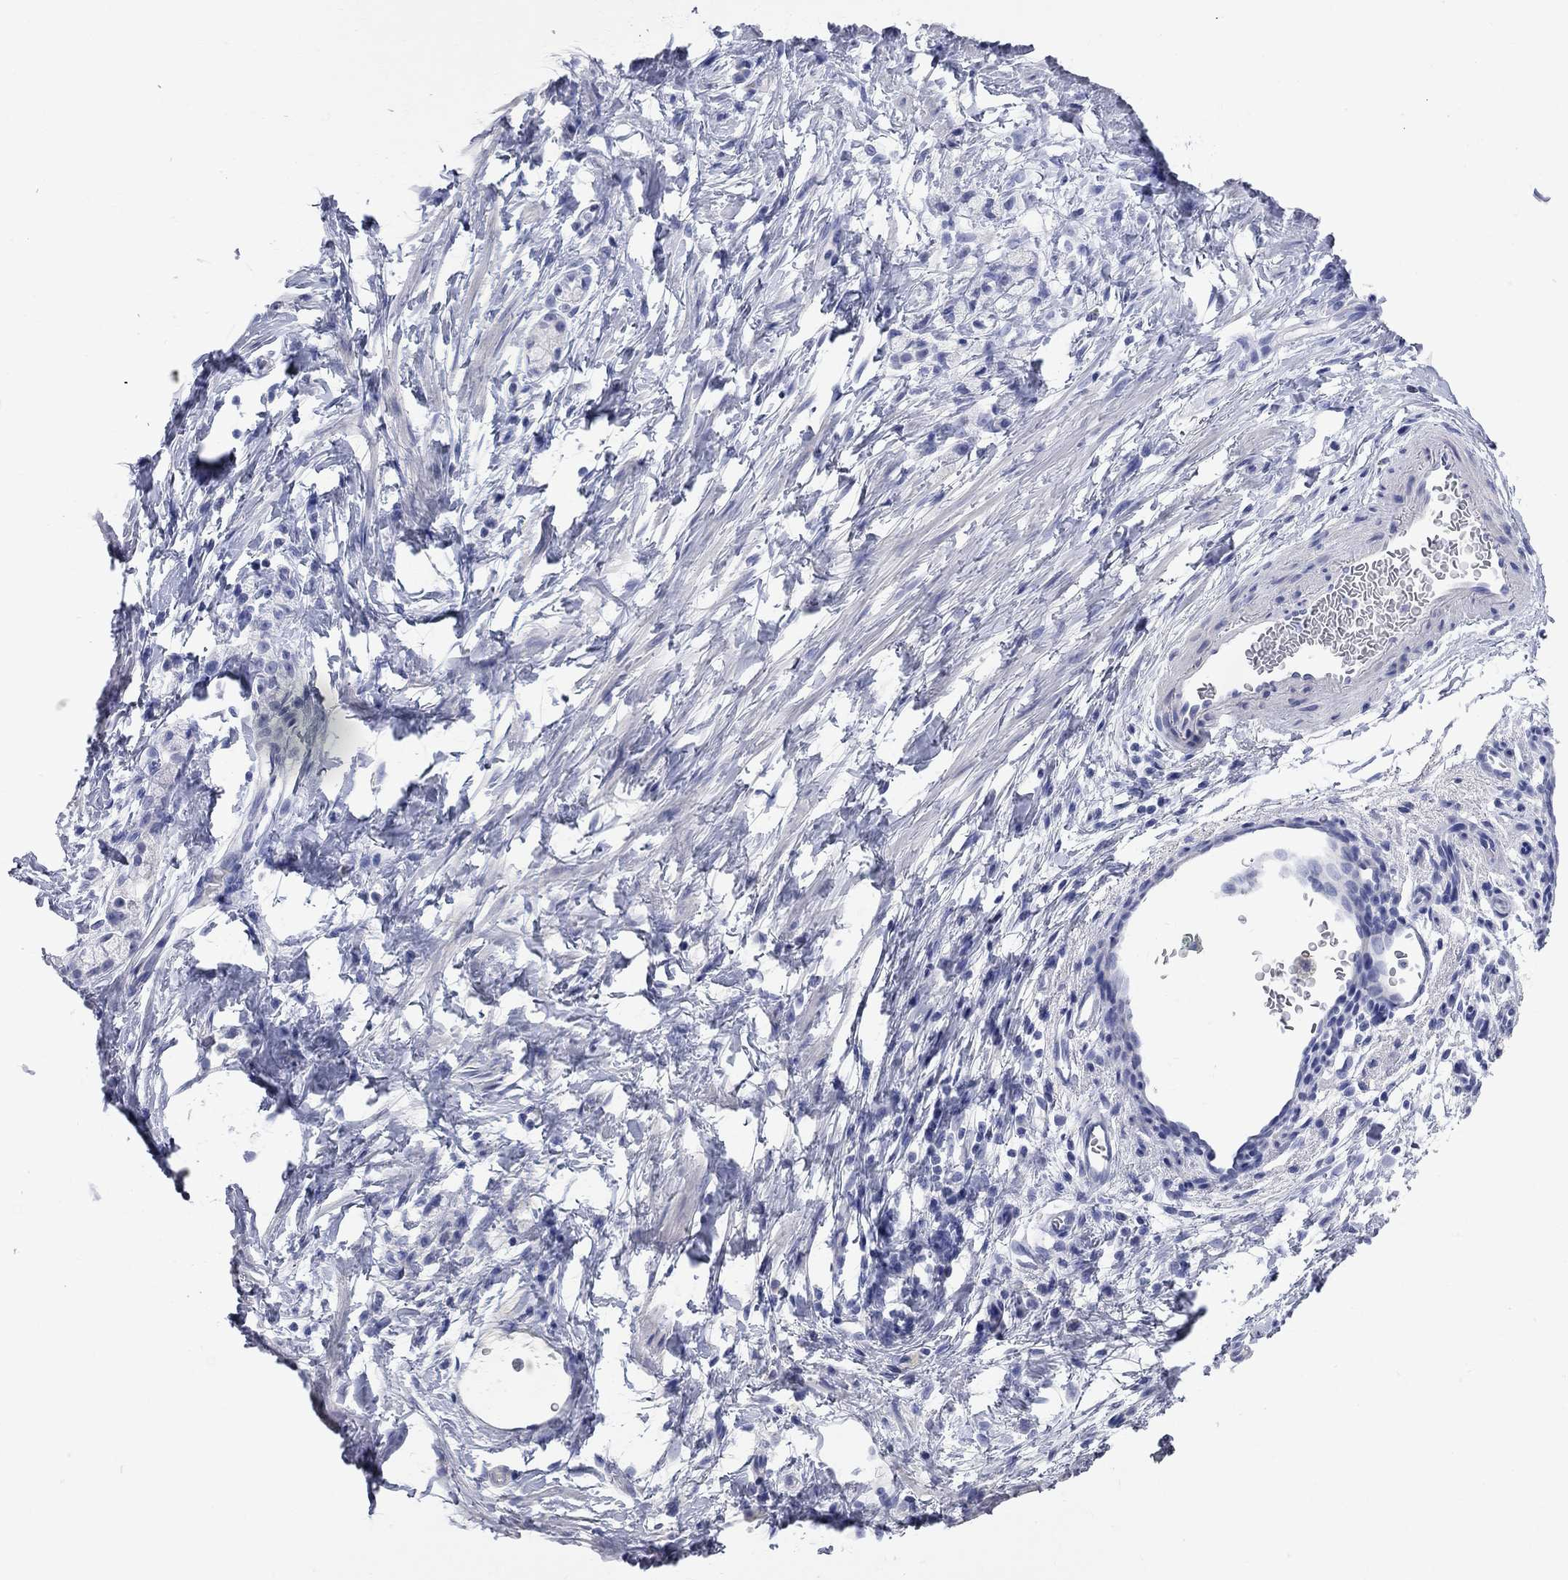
{"staining": {"intensity": "negative", "quantity": "none", "location": "none"}, "tissue": "stomach cancer", "cell_type": "Tumor cells", "image_type": "cancer", "snomed": [{"axis": "morphology", "description": "Adenocarcinoma, NOS"}, {"axis": "topography", "description": "Stomach"}], "caption": "There is no significant positivity in tumor cells of stomach cancer.", "gene": "AOX1", "patient": {"sex": "male", "age": 58}}